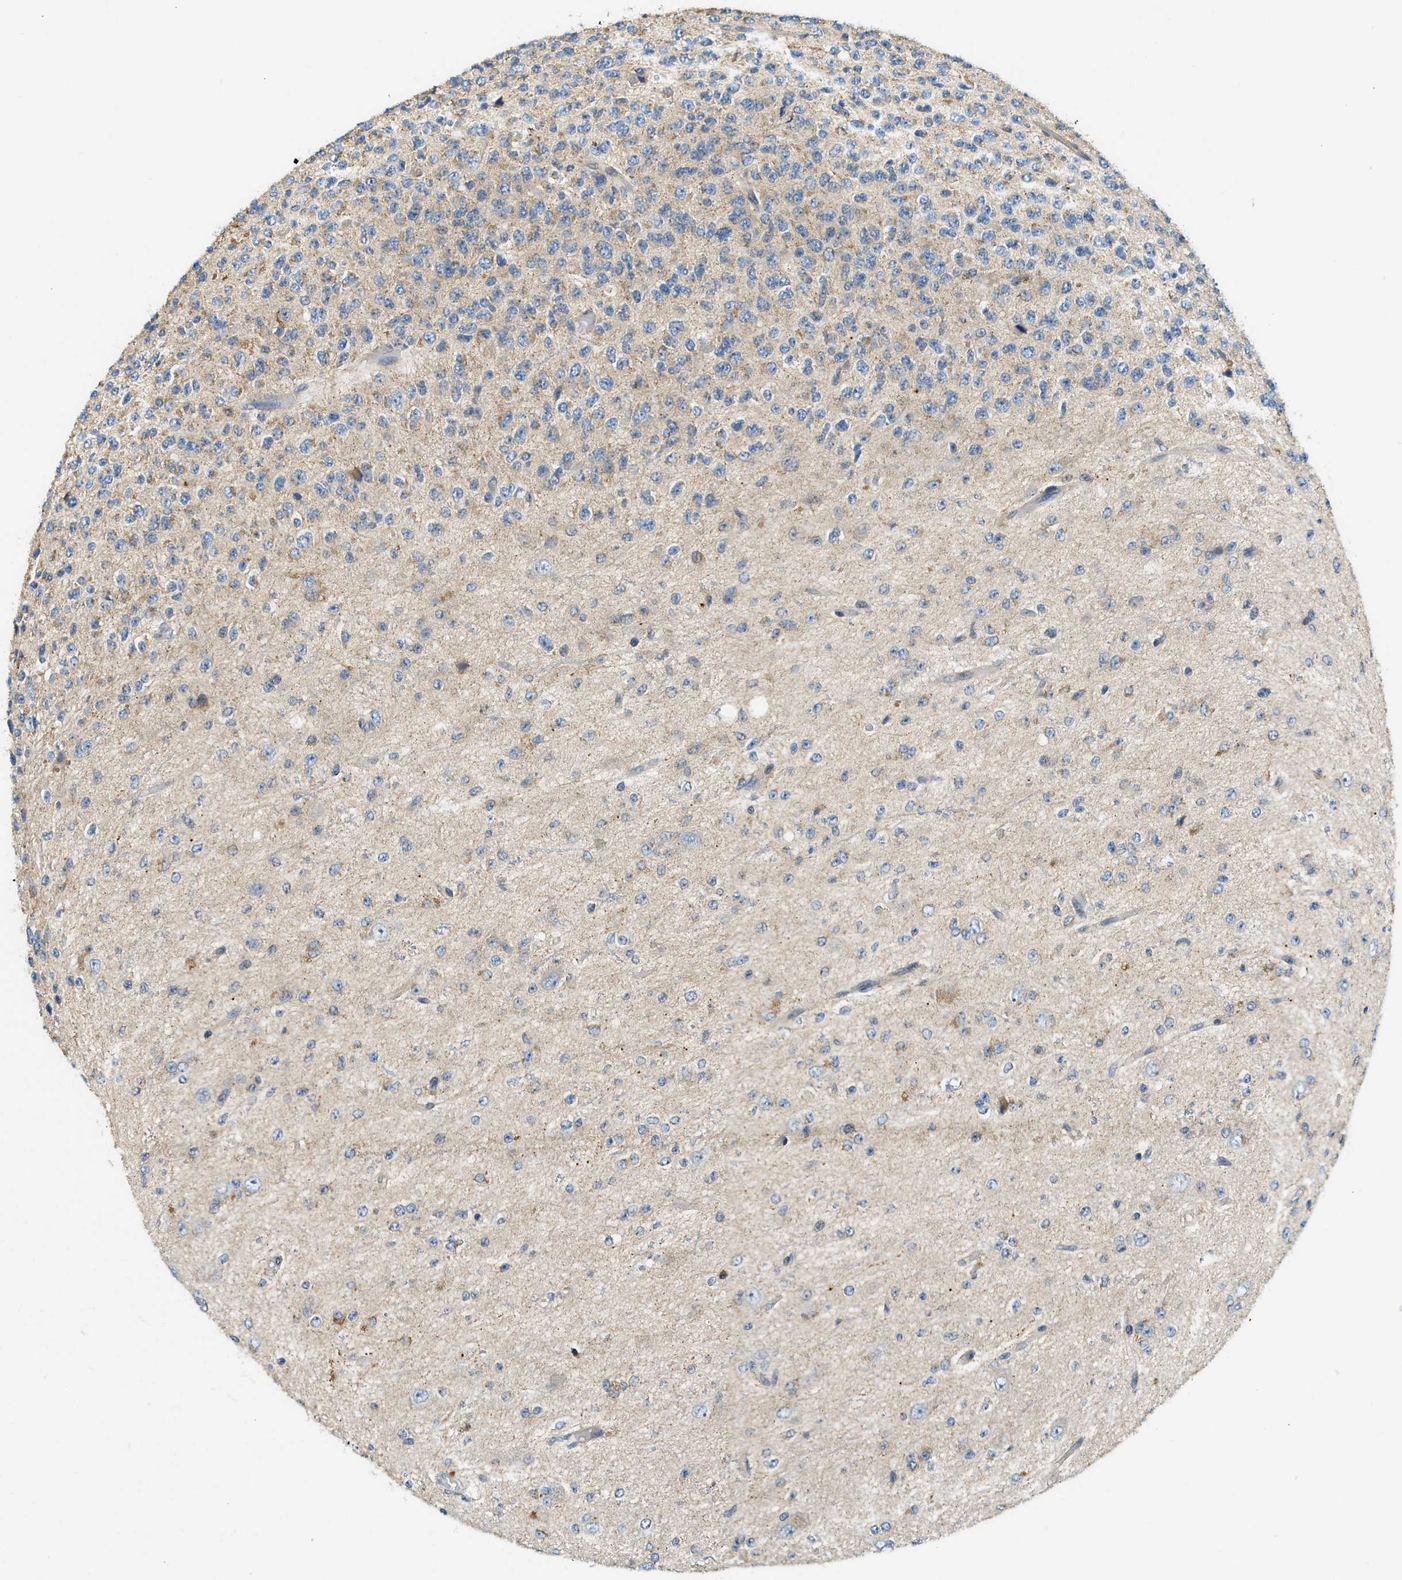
{"staining": {"intensity": "weak", "quantity": "25%-75%", "location": "cytoplasmic/membranous"}, "tissue": "glioma", "cell_type": "Tumor cells", "image_type": "cancer", "snomed": [{"axis": "morphology", "description": "Glioma, malignant, High grade"}, {"axis": "topography", "description": "pancreas cauda"}], "caption": "Protein expression analysis of human malignant high-grade glioma reveals weak cytoplasmic/membranous expression in approximately 25%-75% of tumor cells.", "gene": "KCNK1", "patient": {"sex": "male", "age": 60}}